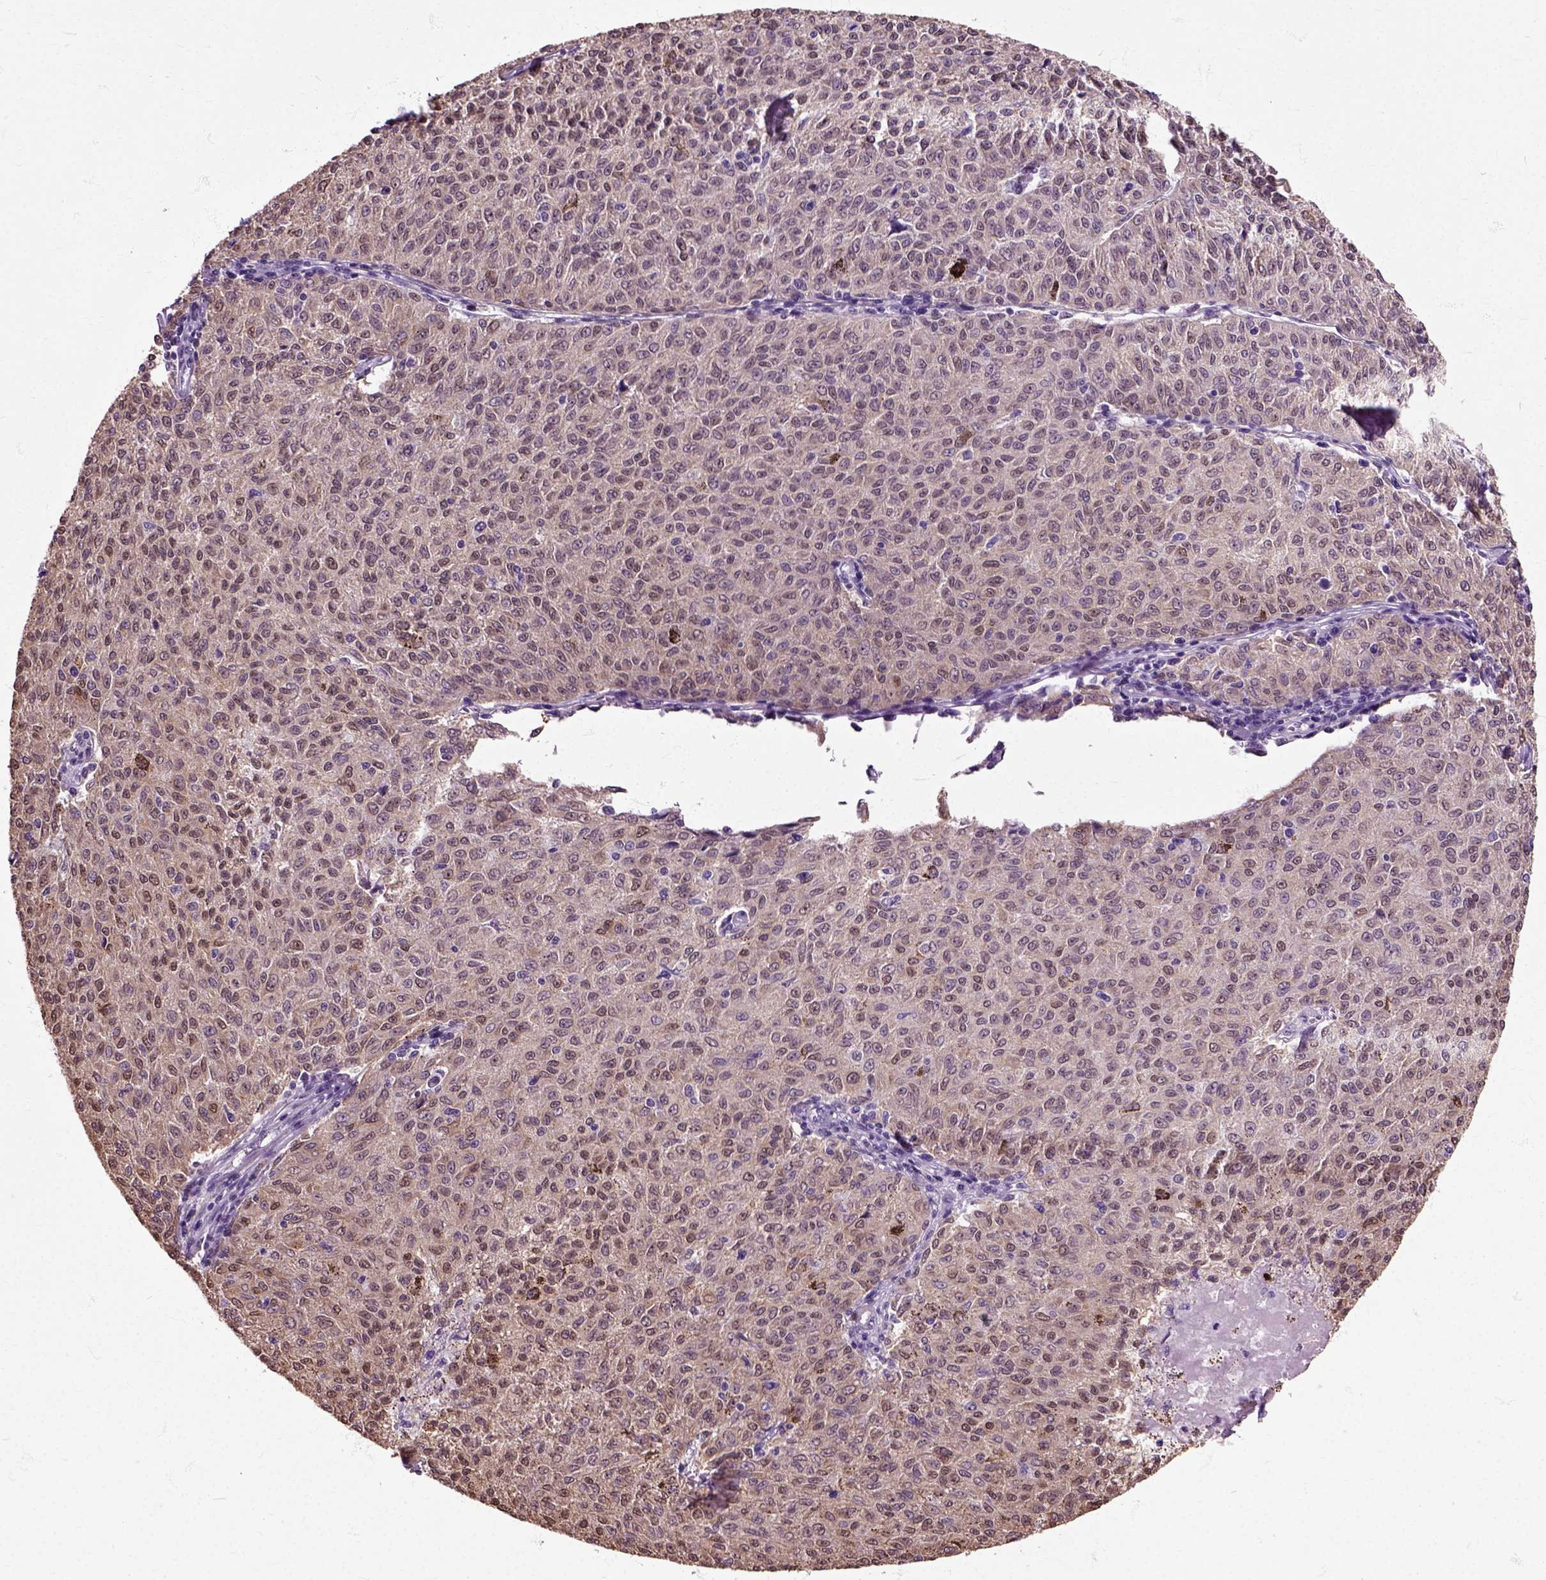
{"staining": {"intensity": "weak", "quantity": ">75%", "location": "cytoplasmic/membranous"}, "tissue": "melanoma", "cell_type": "Tumor cells", "image_type": "cancer", "snomed": [{"axis": "morphology", "description": "Malignant melanoma, NOS"}, {"axis": "topography", "description": "Skin"}], "caption": "Approximately >75% of tumor cells in human melanoma demonstrate weak cytoplasmic/membranous protein staining as visualized by brown immunohistochemical staining.", "gene": "HSPA2", "patient": {"sex": "female", "age": 72}}